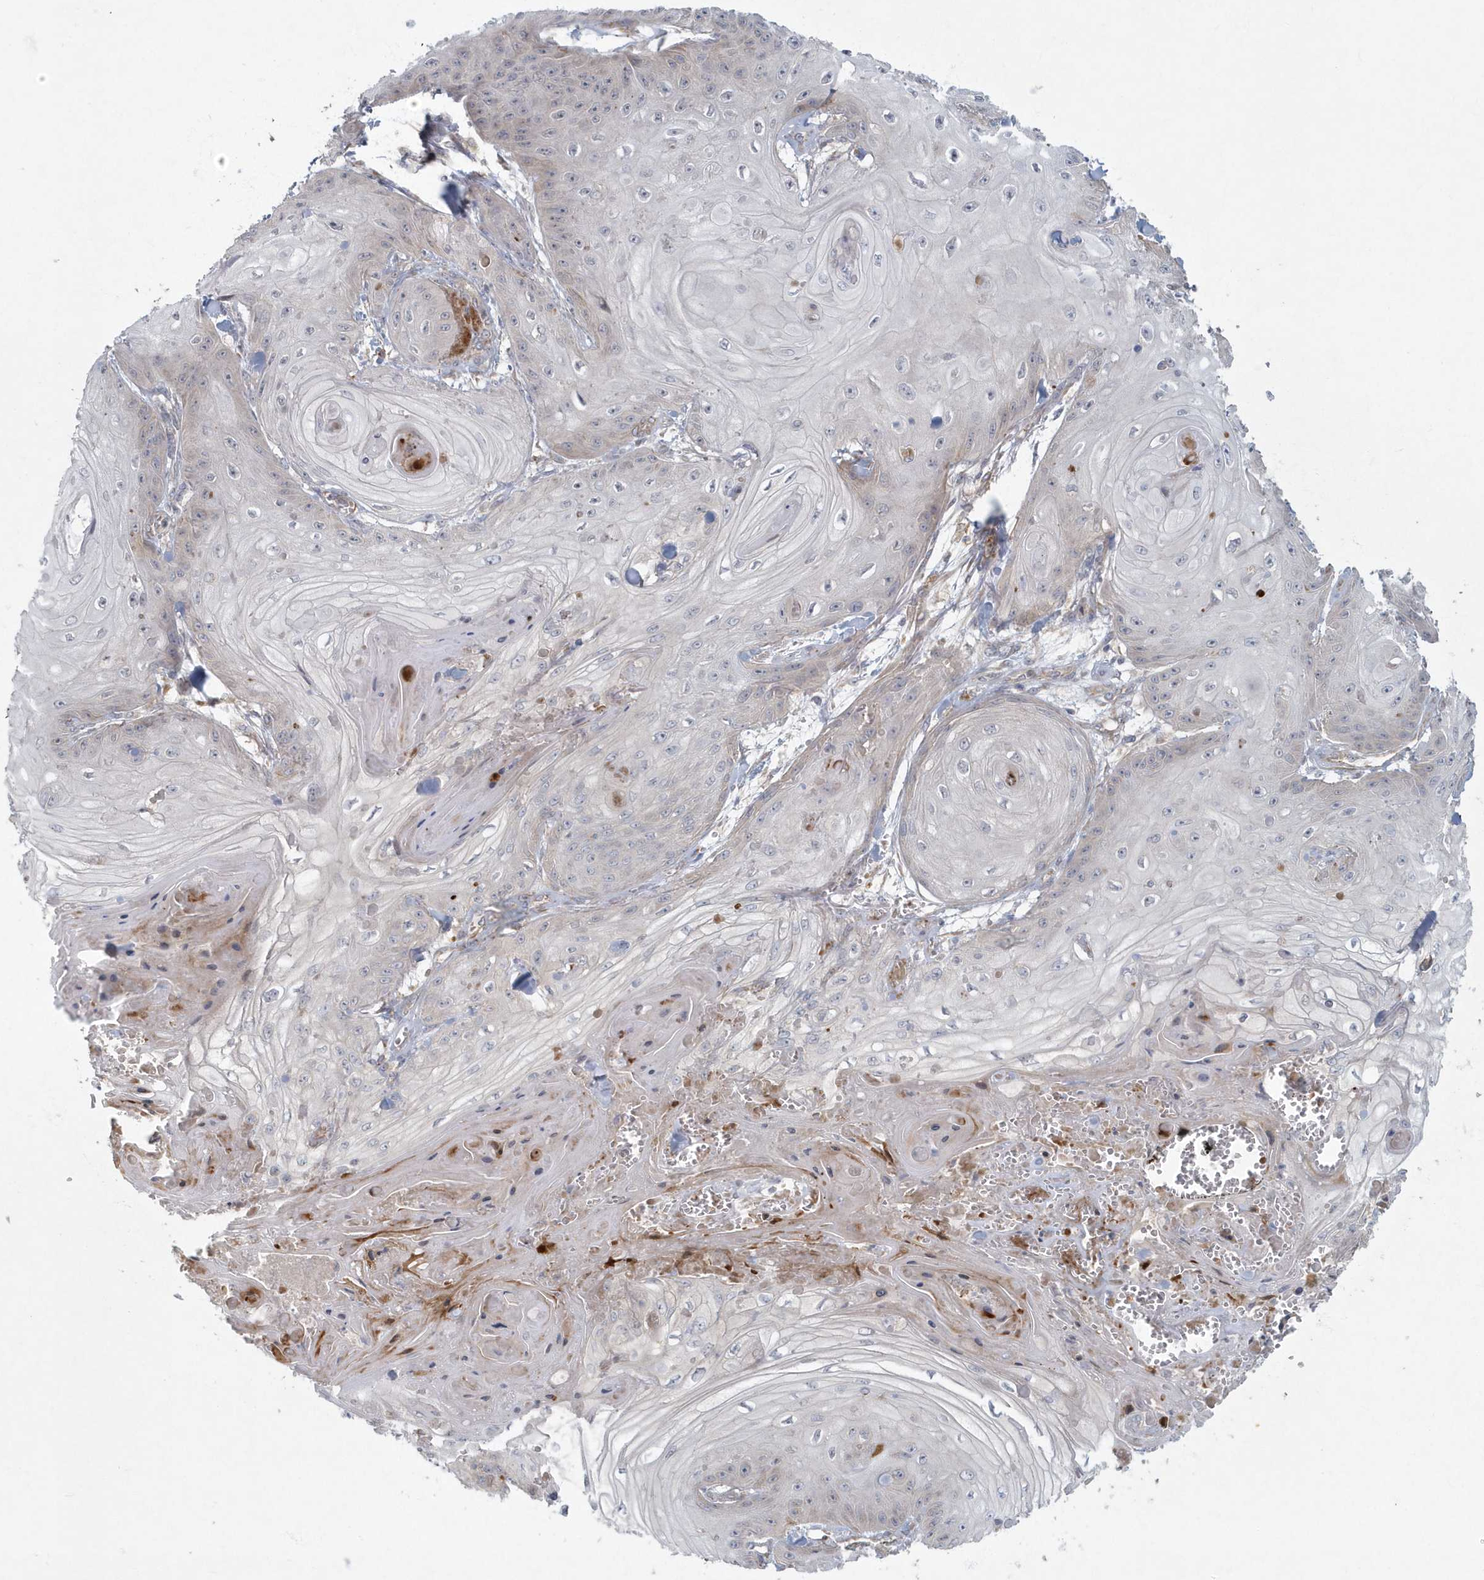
{"staining": {"intensity": "negative", "quantity": "none", "location": "none"}, "tissue": "skin cancer", "cell_type": "Tumor cells", "image_type": "cancer", "snomed": [{"axis": "morphology", "description": "Squamous cell carcinoma, NOS"}, {"axis": "topography", "description": "Skin"}], "caption": "An IHC micrograph of squamous cell carcinoma (skin) is shown. There is no staining in tumor cells of squamous cell carcinoma (skin).", "gene": "ARHGEF38", "patient": {"sex": "male", "age": 74}}